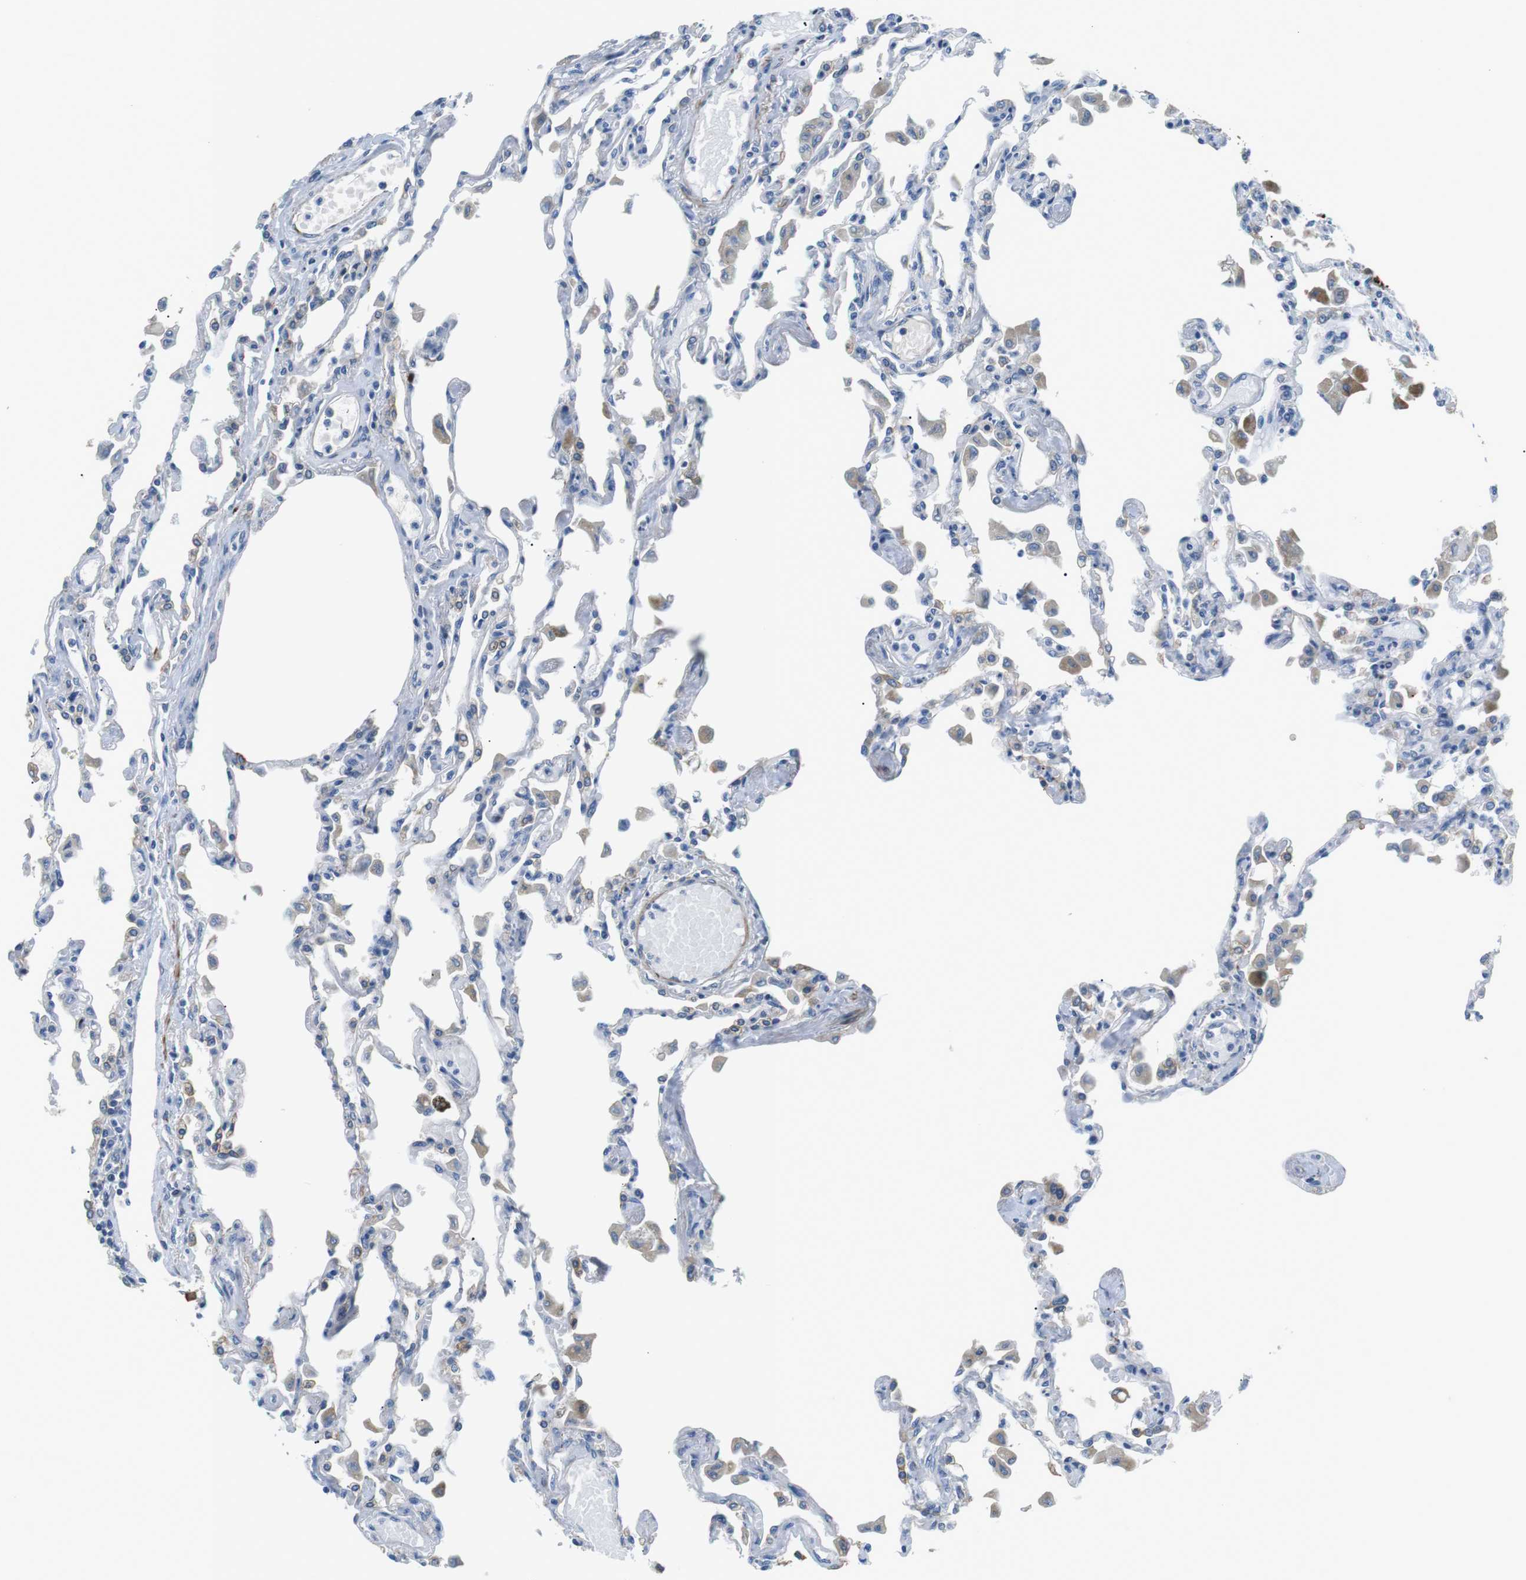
{"staining": {"intensity": "negative", "quantity": "none", "location": "none"}, "tissue": "lung", "cell_type": "Alveolar cells", "image_type": "normal", "snomed": [{"axis": "morphology", "description": "Normal tissue, NOS"}, {"axis": "topography", "description": "Bronchus"}, {"axis": "topography", "description": "Lung"}], "caption": "IHC micrograph of unremarkable lung: lung stained with DAB (3,3'-diaminobenzidine) shows no significant protein staining in alveolar cells.", "gene": "UNC5CL", "patient": {"sex": "female", "age": 49}}